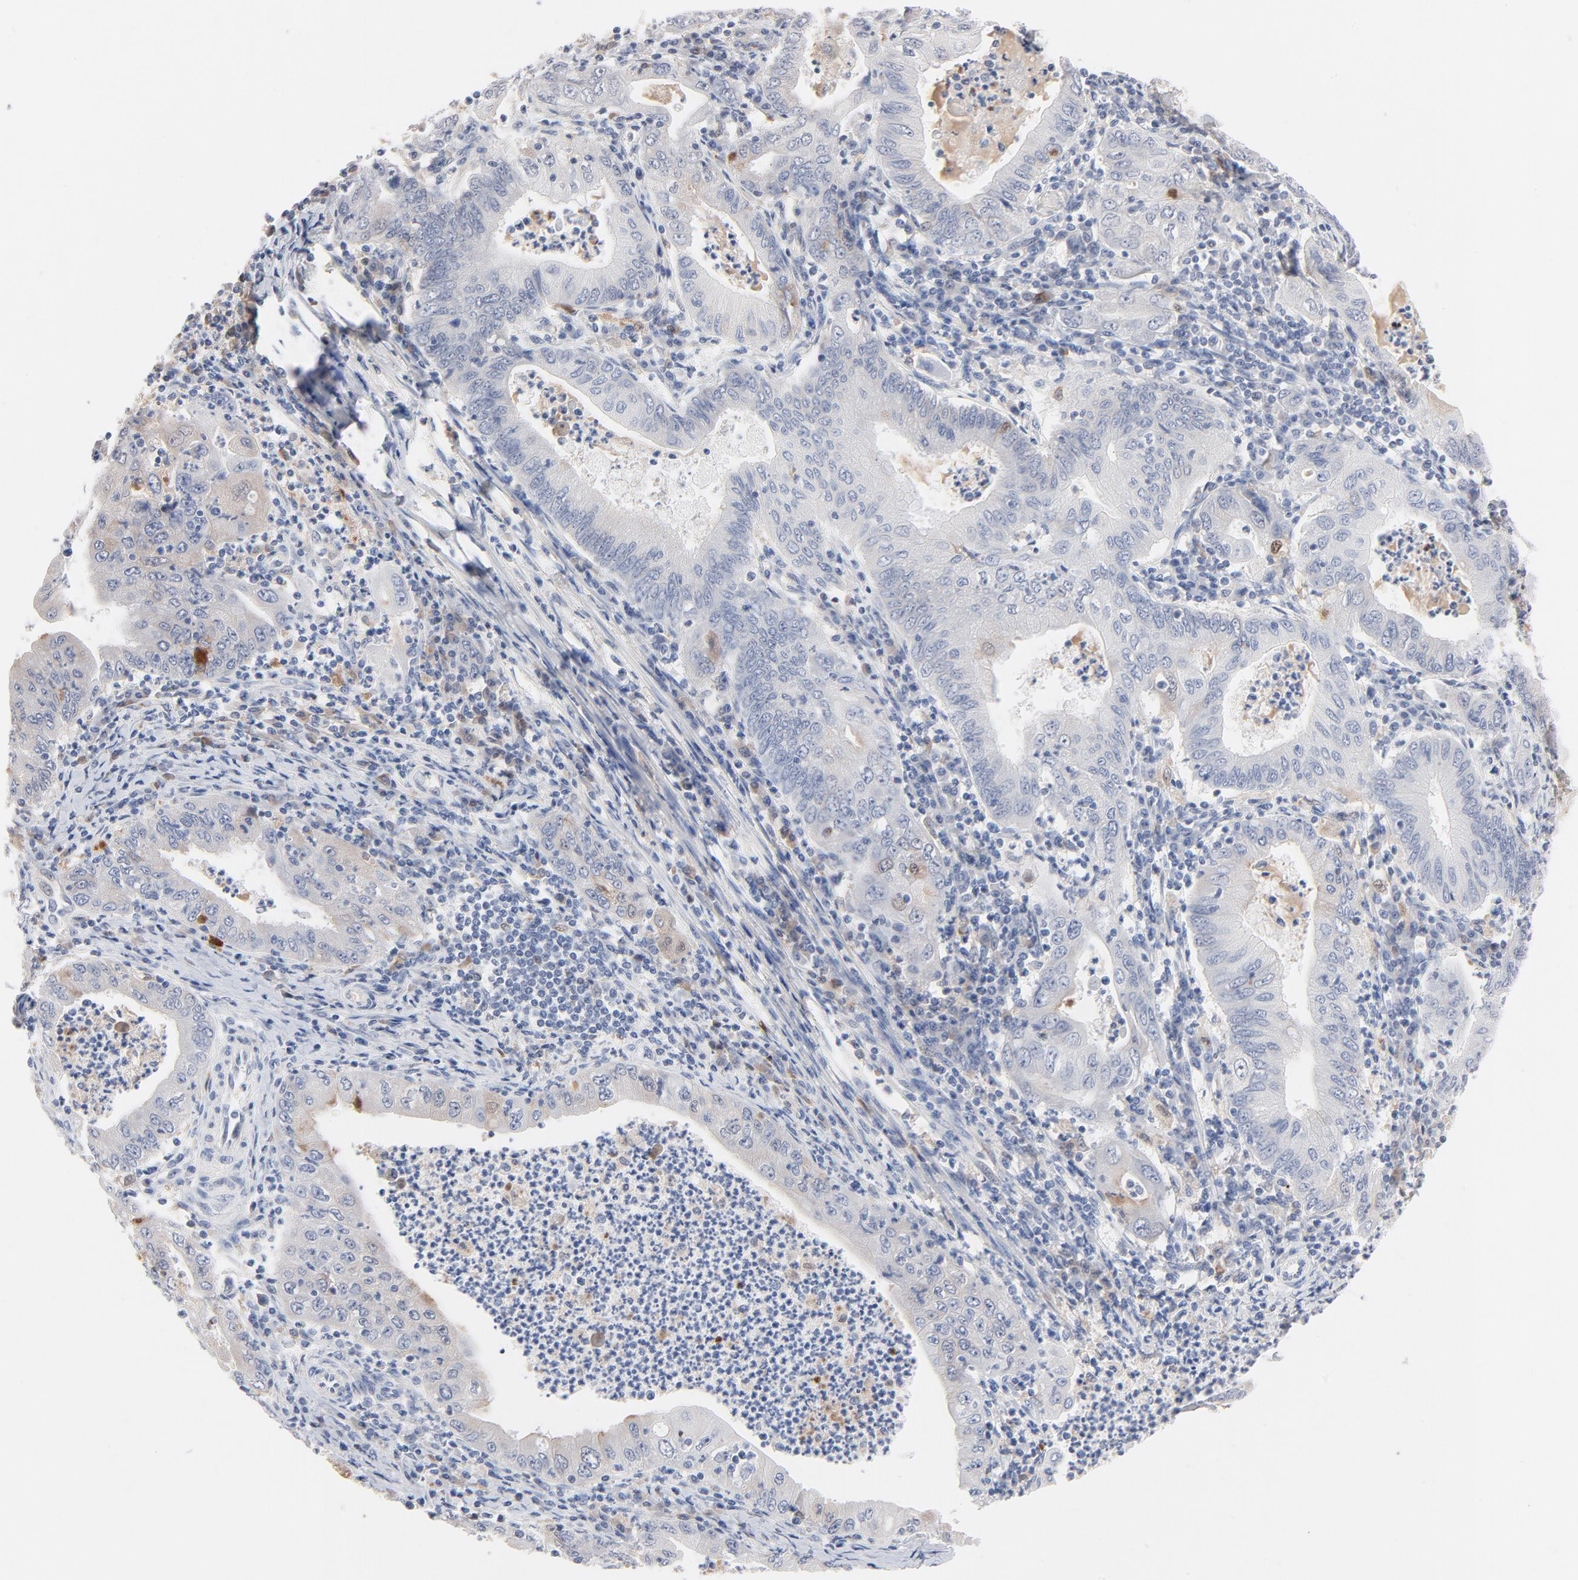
{"staining": {"intensity": "negative", "quantity": "none", "location": "none"}, "tissue": "stomach cancer", "cell_type": "Tumor cells", "image_type": "cancer", "snomed": [{"axis": "morphology", "description": "Normal tissue, NOS"}, {"axis": "morphology", "description": "Adenocarcinoma, NOS"}, {"axis": "topography", "description": "Esophagus"}, {"axis": "topography", "description": "Stomach, upper"}, {"axis": "topography", "description": "Peripheral nerve tissue"}], "caption": "The micrograph shows no significant positivity in tumor cells of stomach cancer (adenocarcinoma).", "gene": "SERPINA4", "patient": {"sex": "male", "age": 62}}